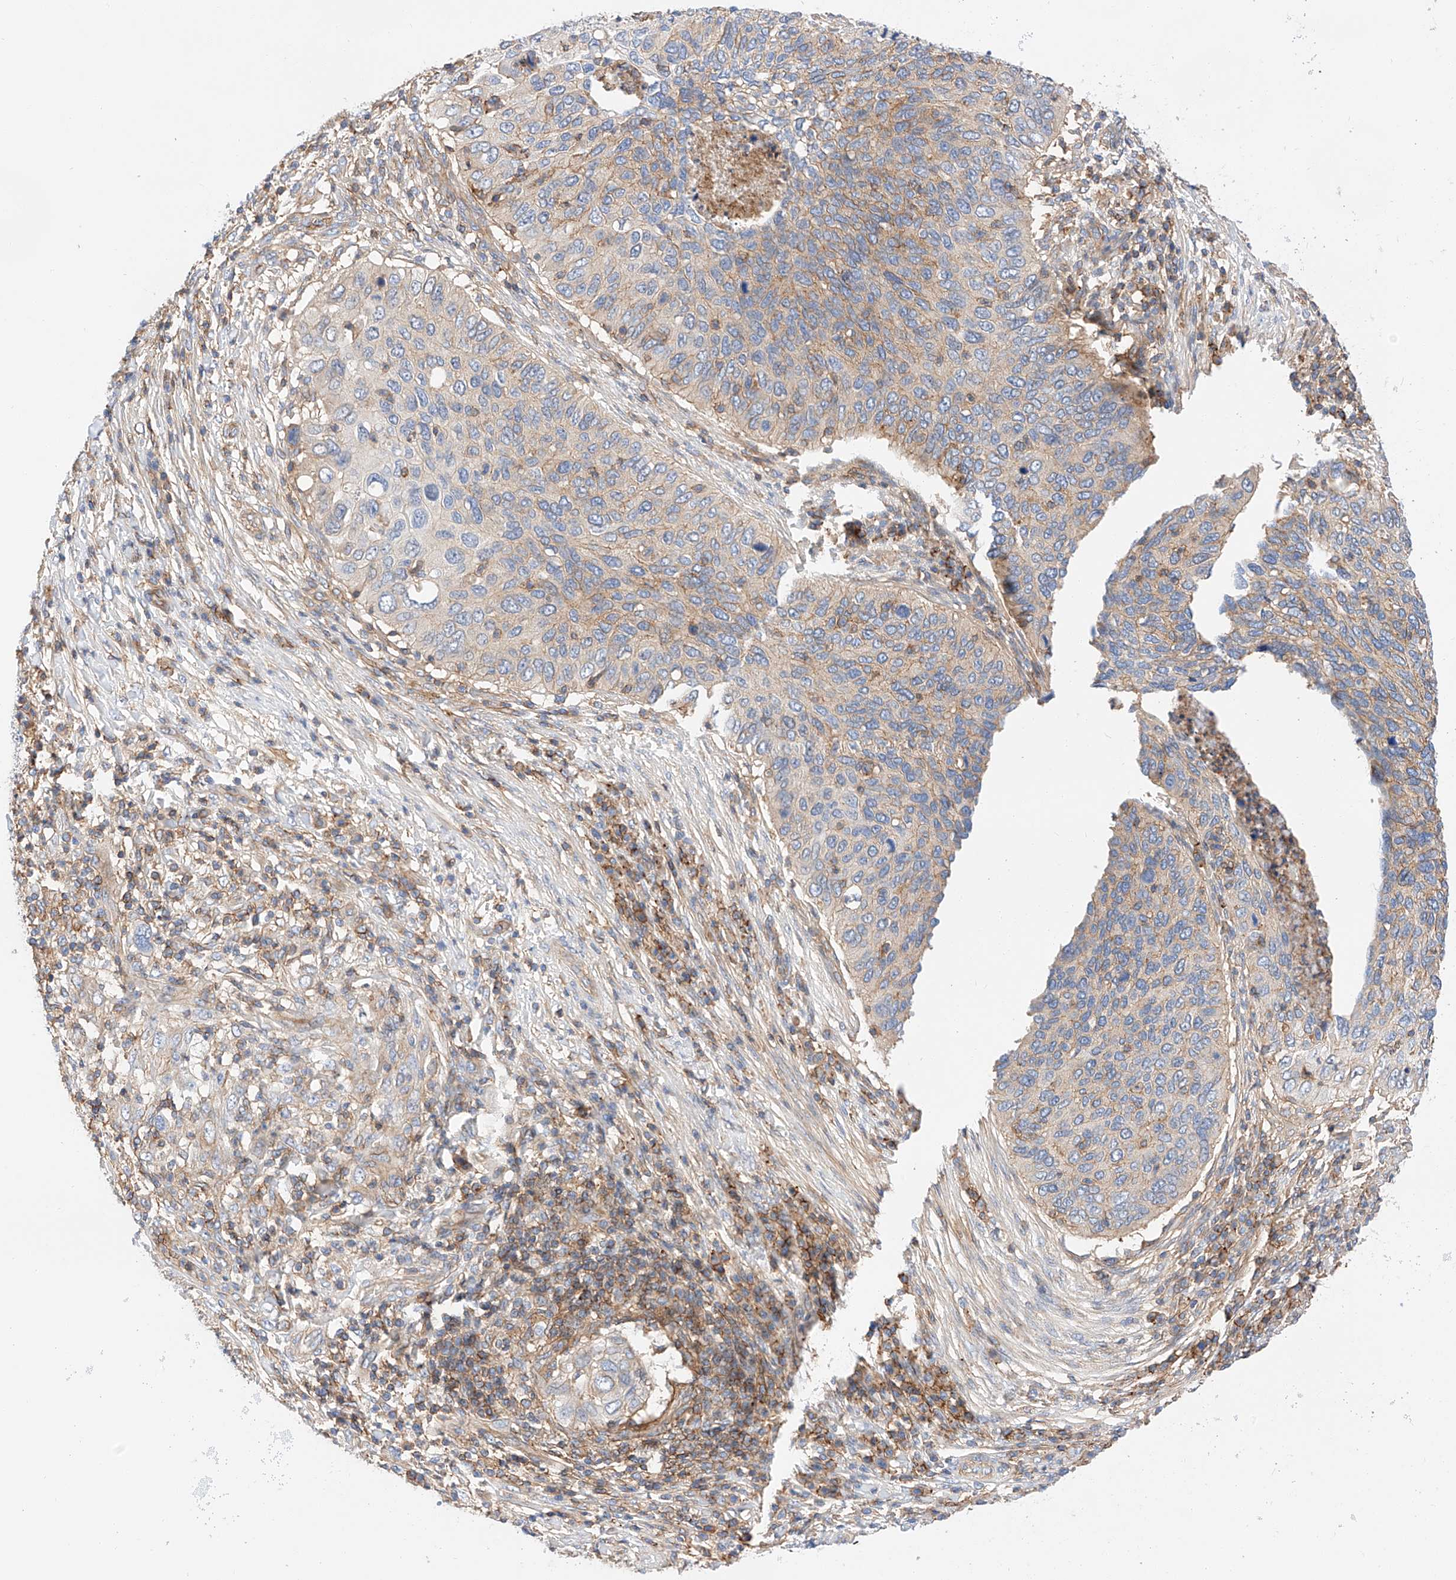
{"staining": {"intensity": "weak", "quantity": "25%-75%", "location": "cytoplasmic/membranous"}, "tissue": "cervical cancer", "cell_type": "Tumor cells", "image_type": "cancer", "snomed": [{"axis": "morphology", "description": "Squamous cell carcinoma, NOS"}, {"axis": "topography", "description": "Cervix"}], "caption": "Cervical cancer tissue reveals weak cytoplasmic/membranous staining in approximately 25%-75% of tumor cells", "gene": "HAUS4", "patient": {"sex": "female", "age": 38}}